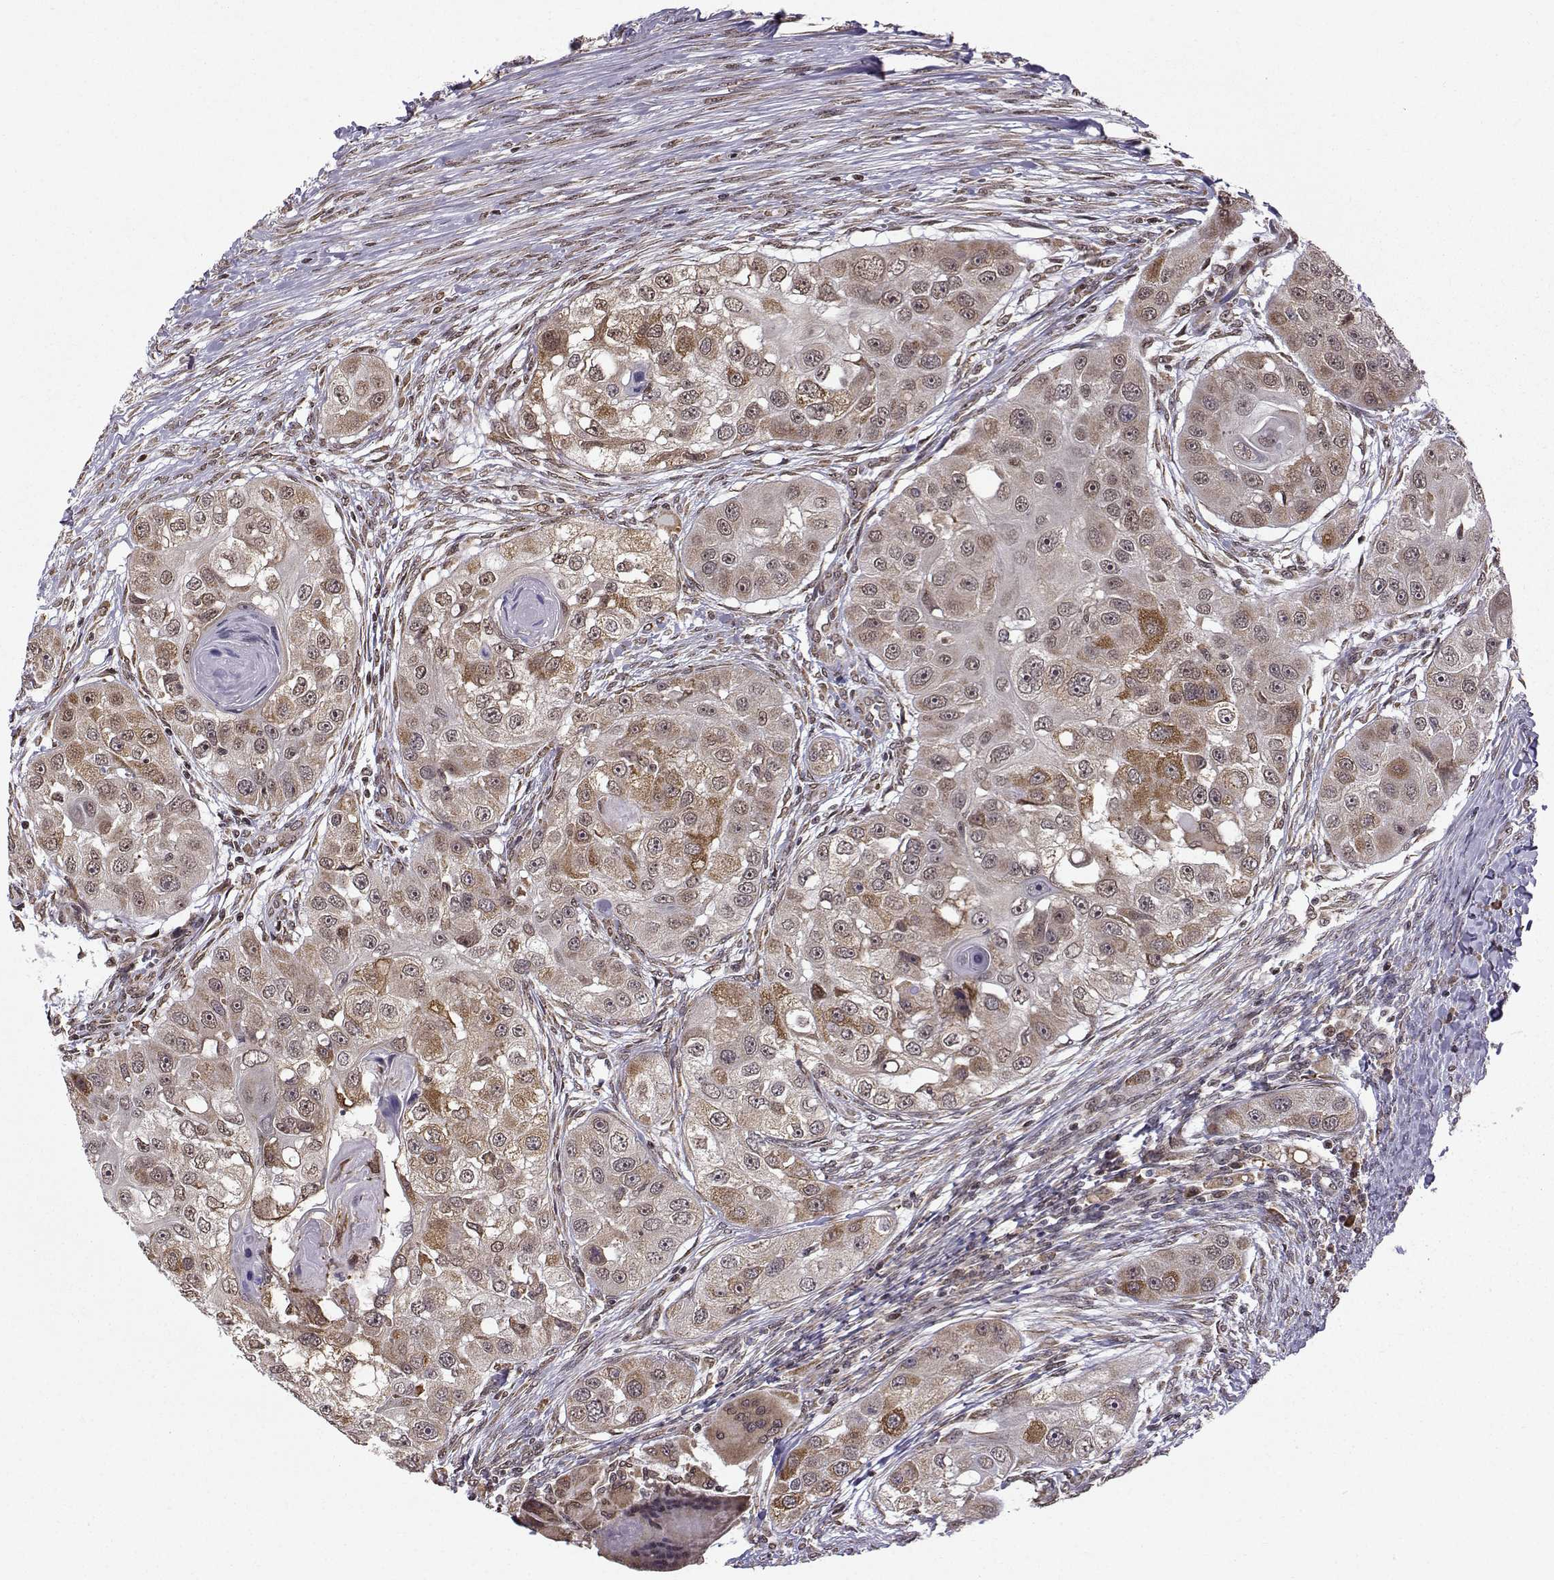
{"staining": {"intensity": "moderate", "quantity": "<25%", "location": "cytoplasmic/membranous,nuclear"}, "tissue": "head and neck cancer", "cell_type": "Tumor cells", "image_type": "cancer", "snomed": [{"axis": "morphology", "description": "Squamous cell carcinoma, NOS"}, {"axis": "topography", "description": "Head-Neck"}], "caption": "DAB (3,3'-diaminobenzidine) immunohistochemical staining of human head and neck squamous cell carcinoma shows moderate cytoplasmic/membranous and nuclear protein staining in about <25% of tumor cells. (DAB (3,3'-diaminobenzidine) = brown stain, brightfield microscopy at high magnification).", "gene": "EZH1", "patient": {"sex": "male", "age": 51}}